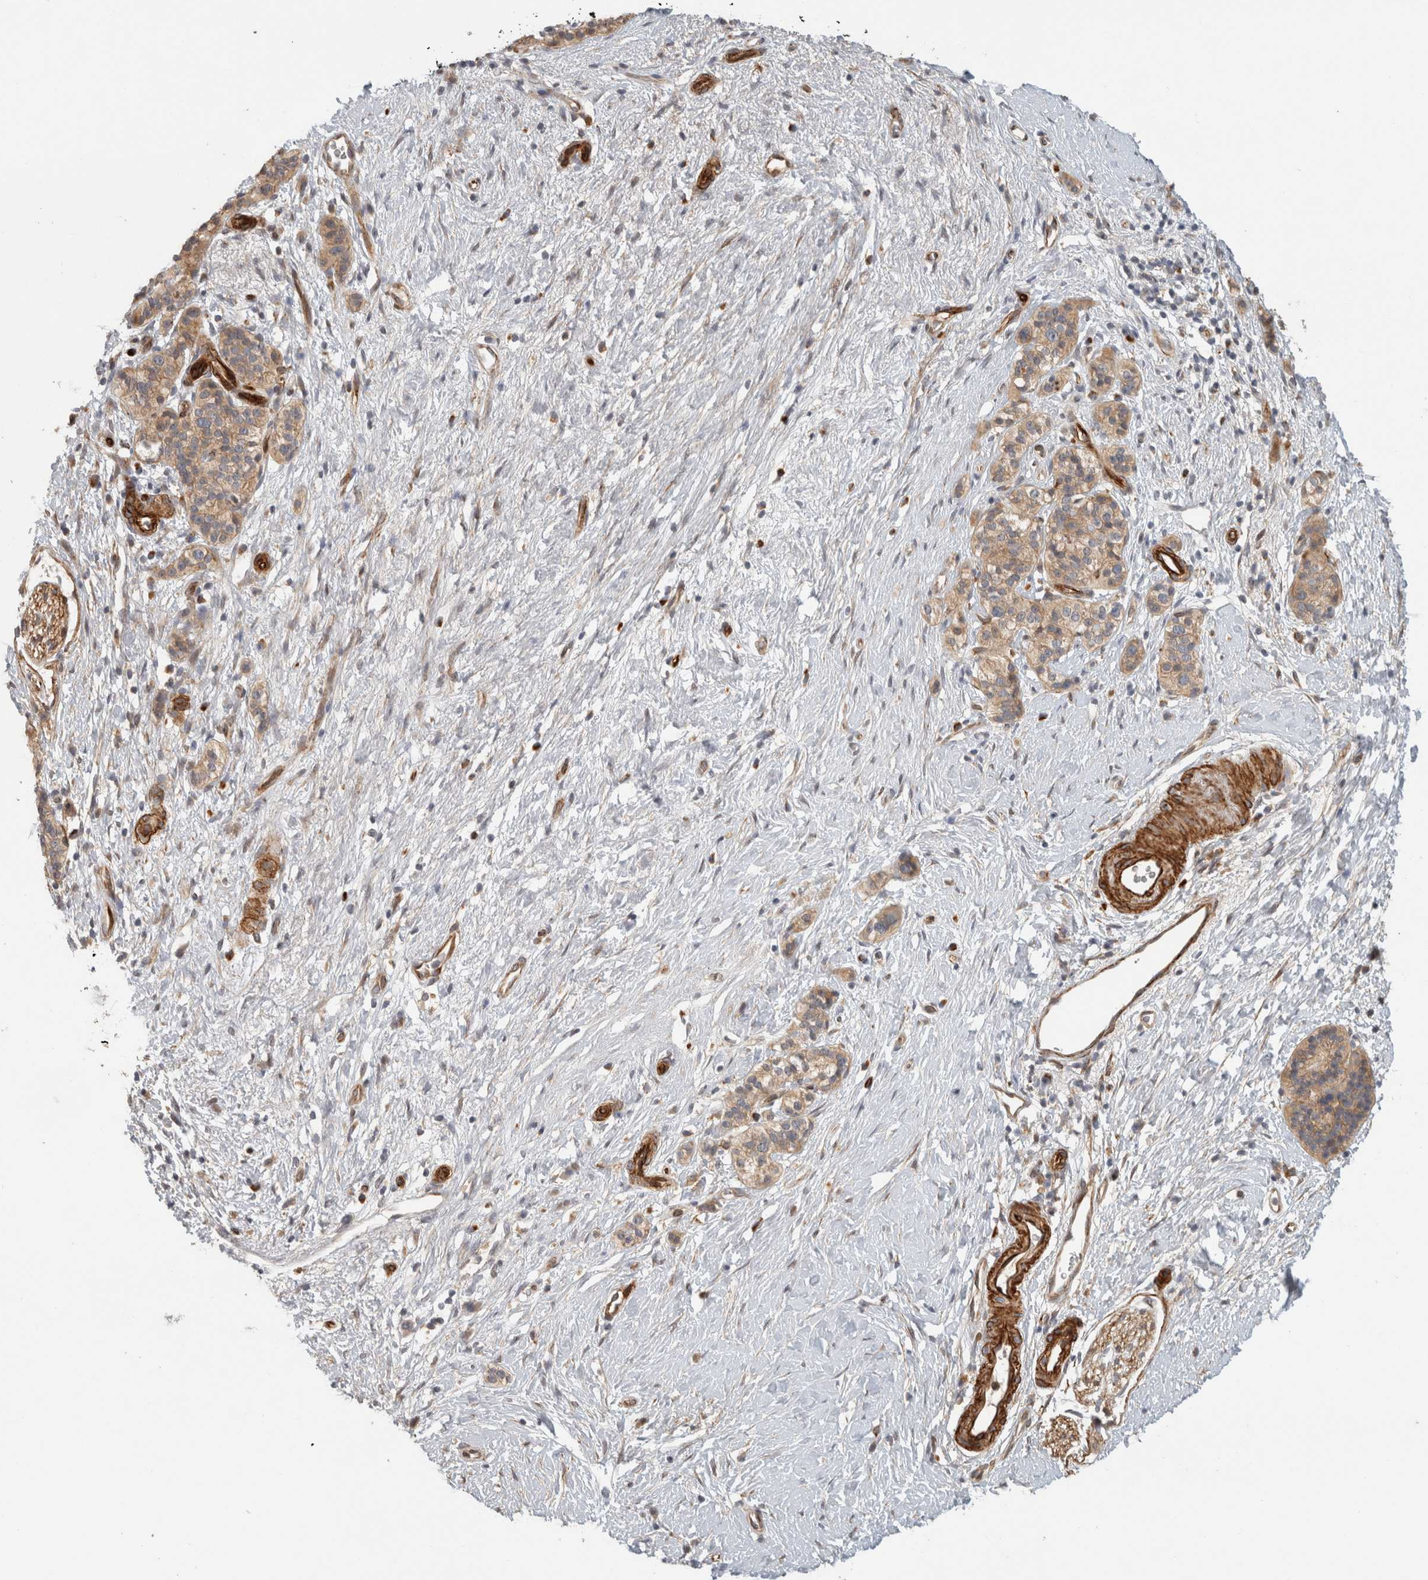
{"staining": {"intensity": "weak", "quantity": ">75%", "location": "cytoplasmic/membranous"}, "tissue": "pancreatic cancer", "cell_type": "Tumor cells", "image_type": "cancer", "snomed": [{"axis": "morphology", "description": "Adenocarcinoma, NOS"}, {"axis": "topography", "description": "Pancreas"}], "caption": "Human pancreatic cancer stained with a protein marker reveals weak staining in tumor cells.", "gene": "SIPA1L2", "patient": {"sex": "male", "age": 50}}